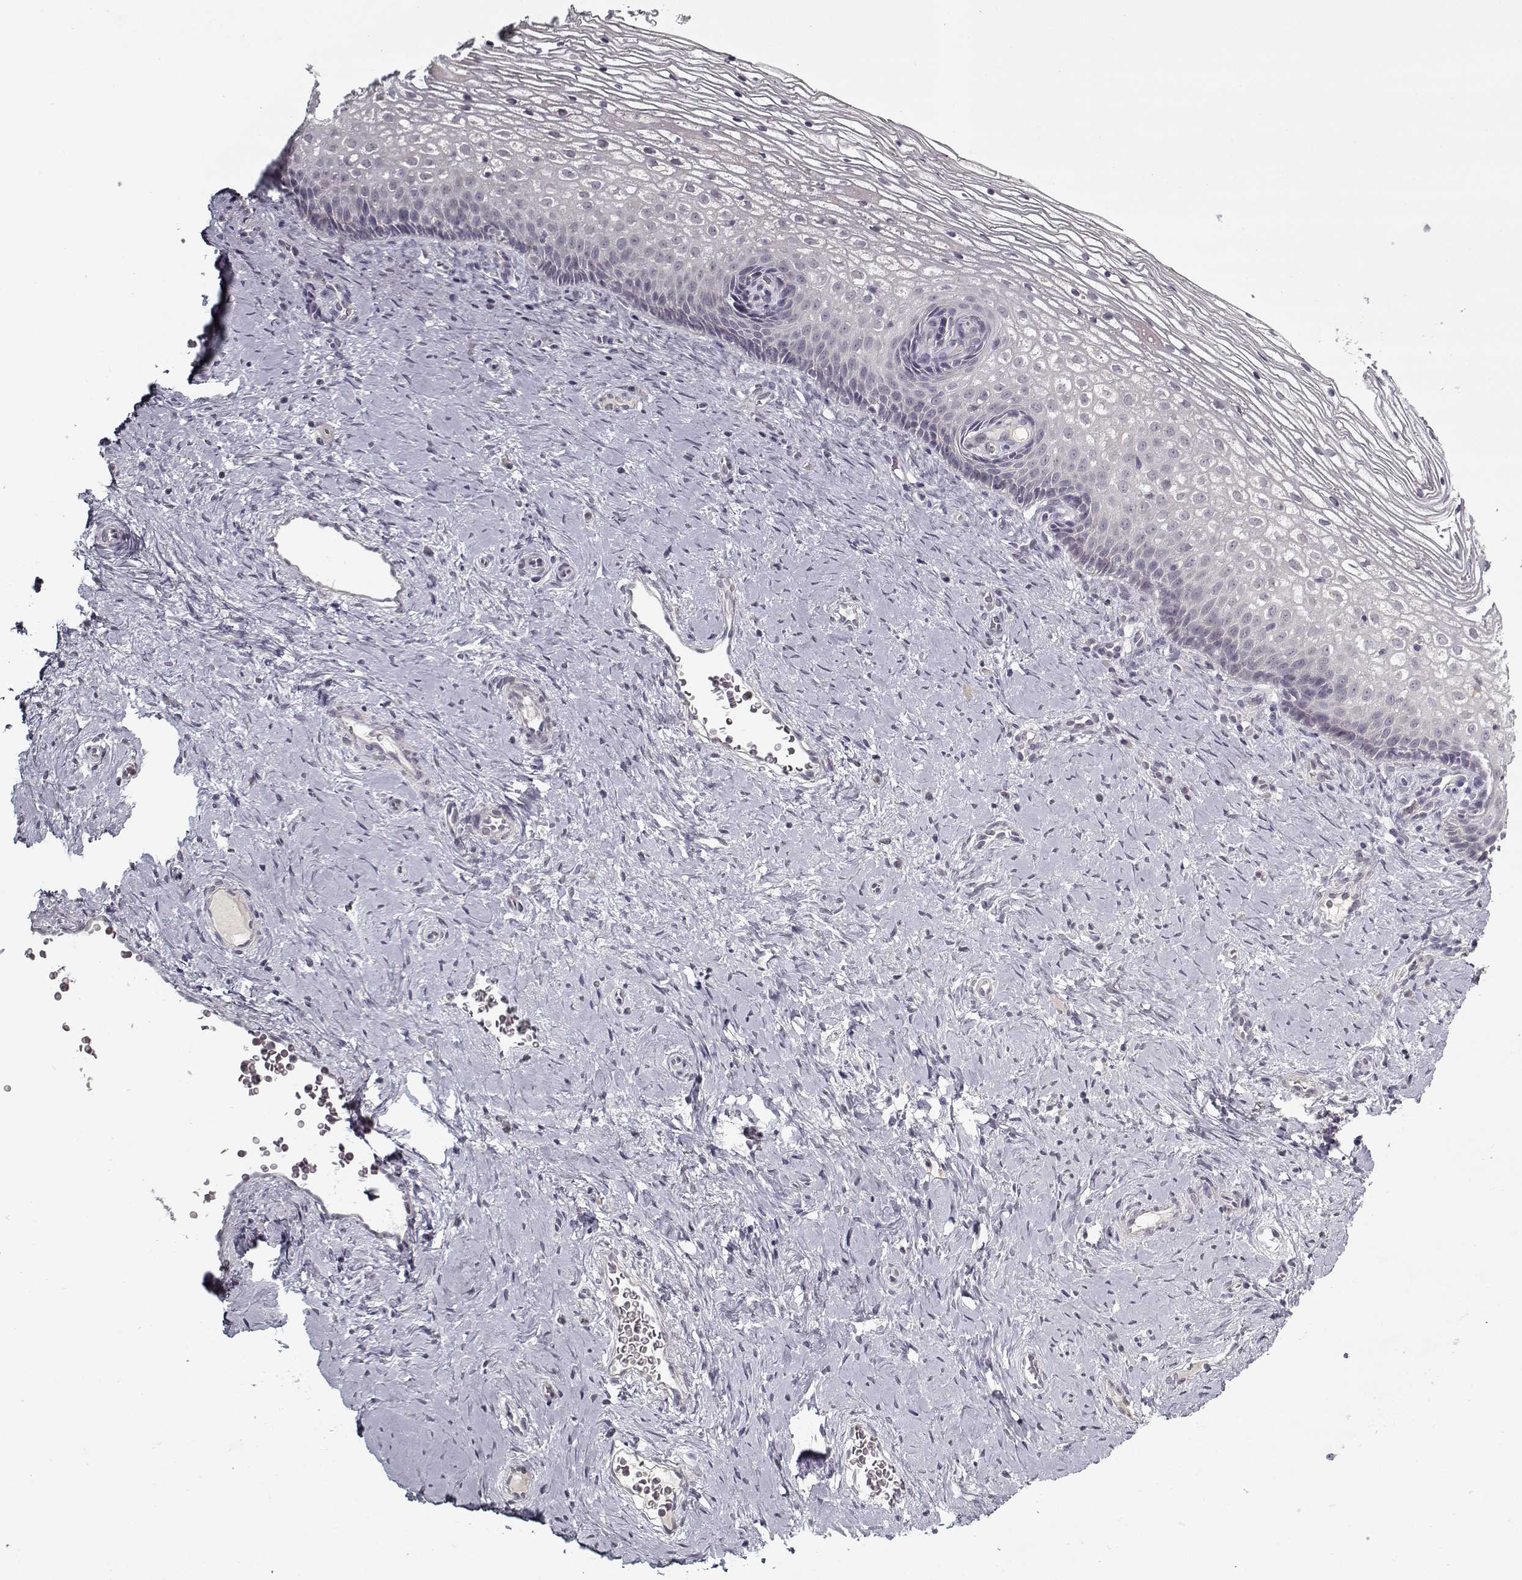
{"staining": {"intensity": "negative", "quantity": "none", "location": "none"}, "tissue": "cervix", "cell_type": "Squamous epithelial cells", "image_type": "normal", "snomed": [{"axis": "morphology", "description": "Normal tissue, NOS"}, {"axis": "topography", "description": "Cervix"}], "caption": "This is an immunohistochemistry image of normal cervix. There is no expression in squamous epithelial cells.", "gene": "LAMA2", "patient": {"sex": "female", "age": 34}}